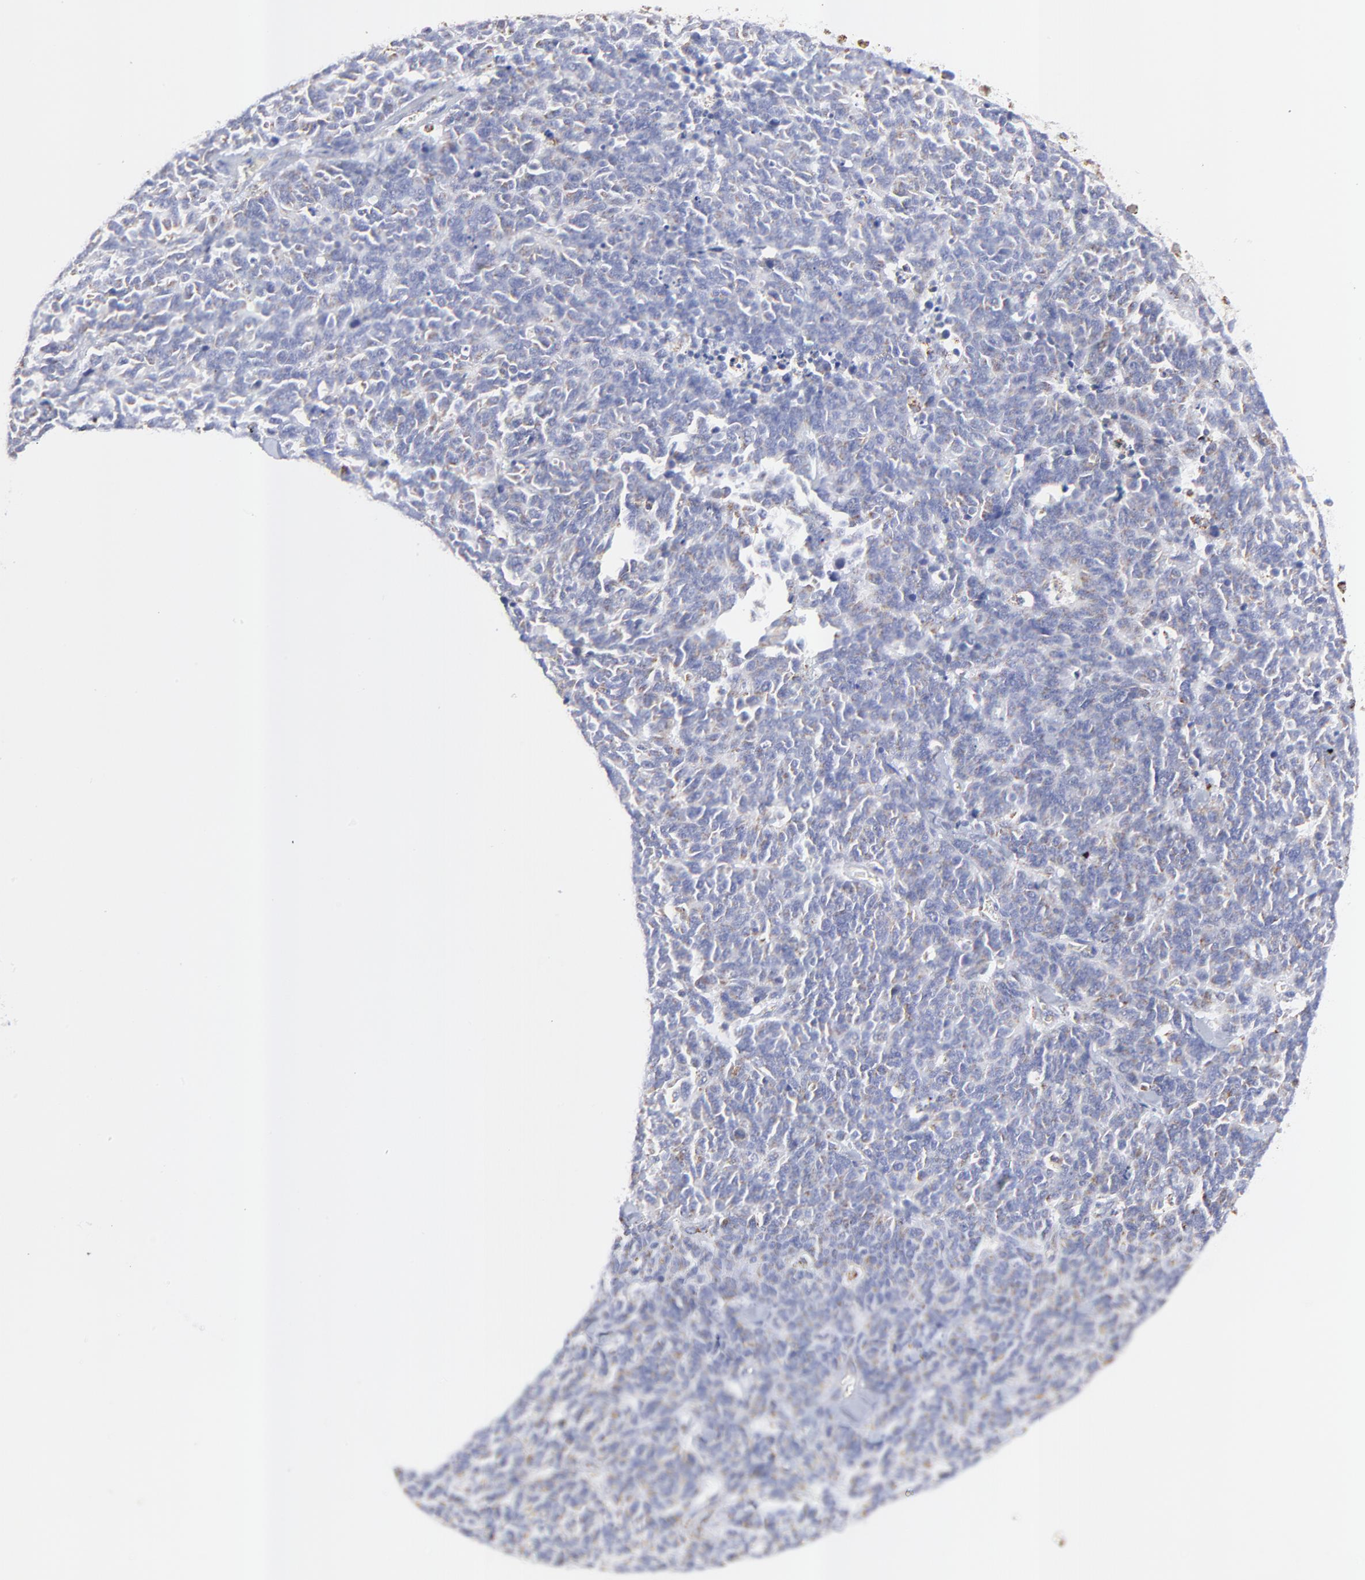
{"staining": {"intensity": "weak", "quantity": "<25%", "location": "cytoplasmic/membranous"}, "tissue": "lung cancer", "cell_type": "Tumor cells", "image_type": "cancer", "snomed": [{"axis": "morphology", "description": "Neoplasm, malignant, NOS"}, {"axis": "topography", "description": "Lung"}], "caption": "The micrograph exhibits no staining of tumor cells in lung neoplasm (malignant). Nuclei are stained in blue.", "gene": "COX4I1", "patient": {"sex": "female", "age": 58}}